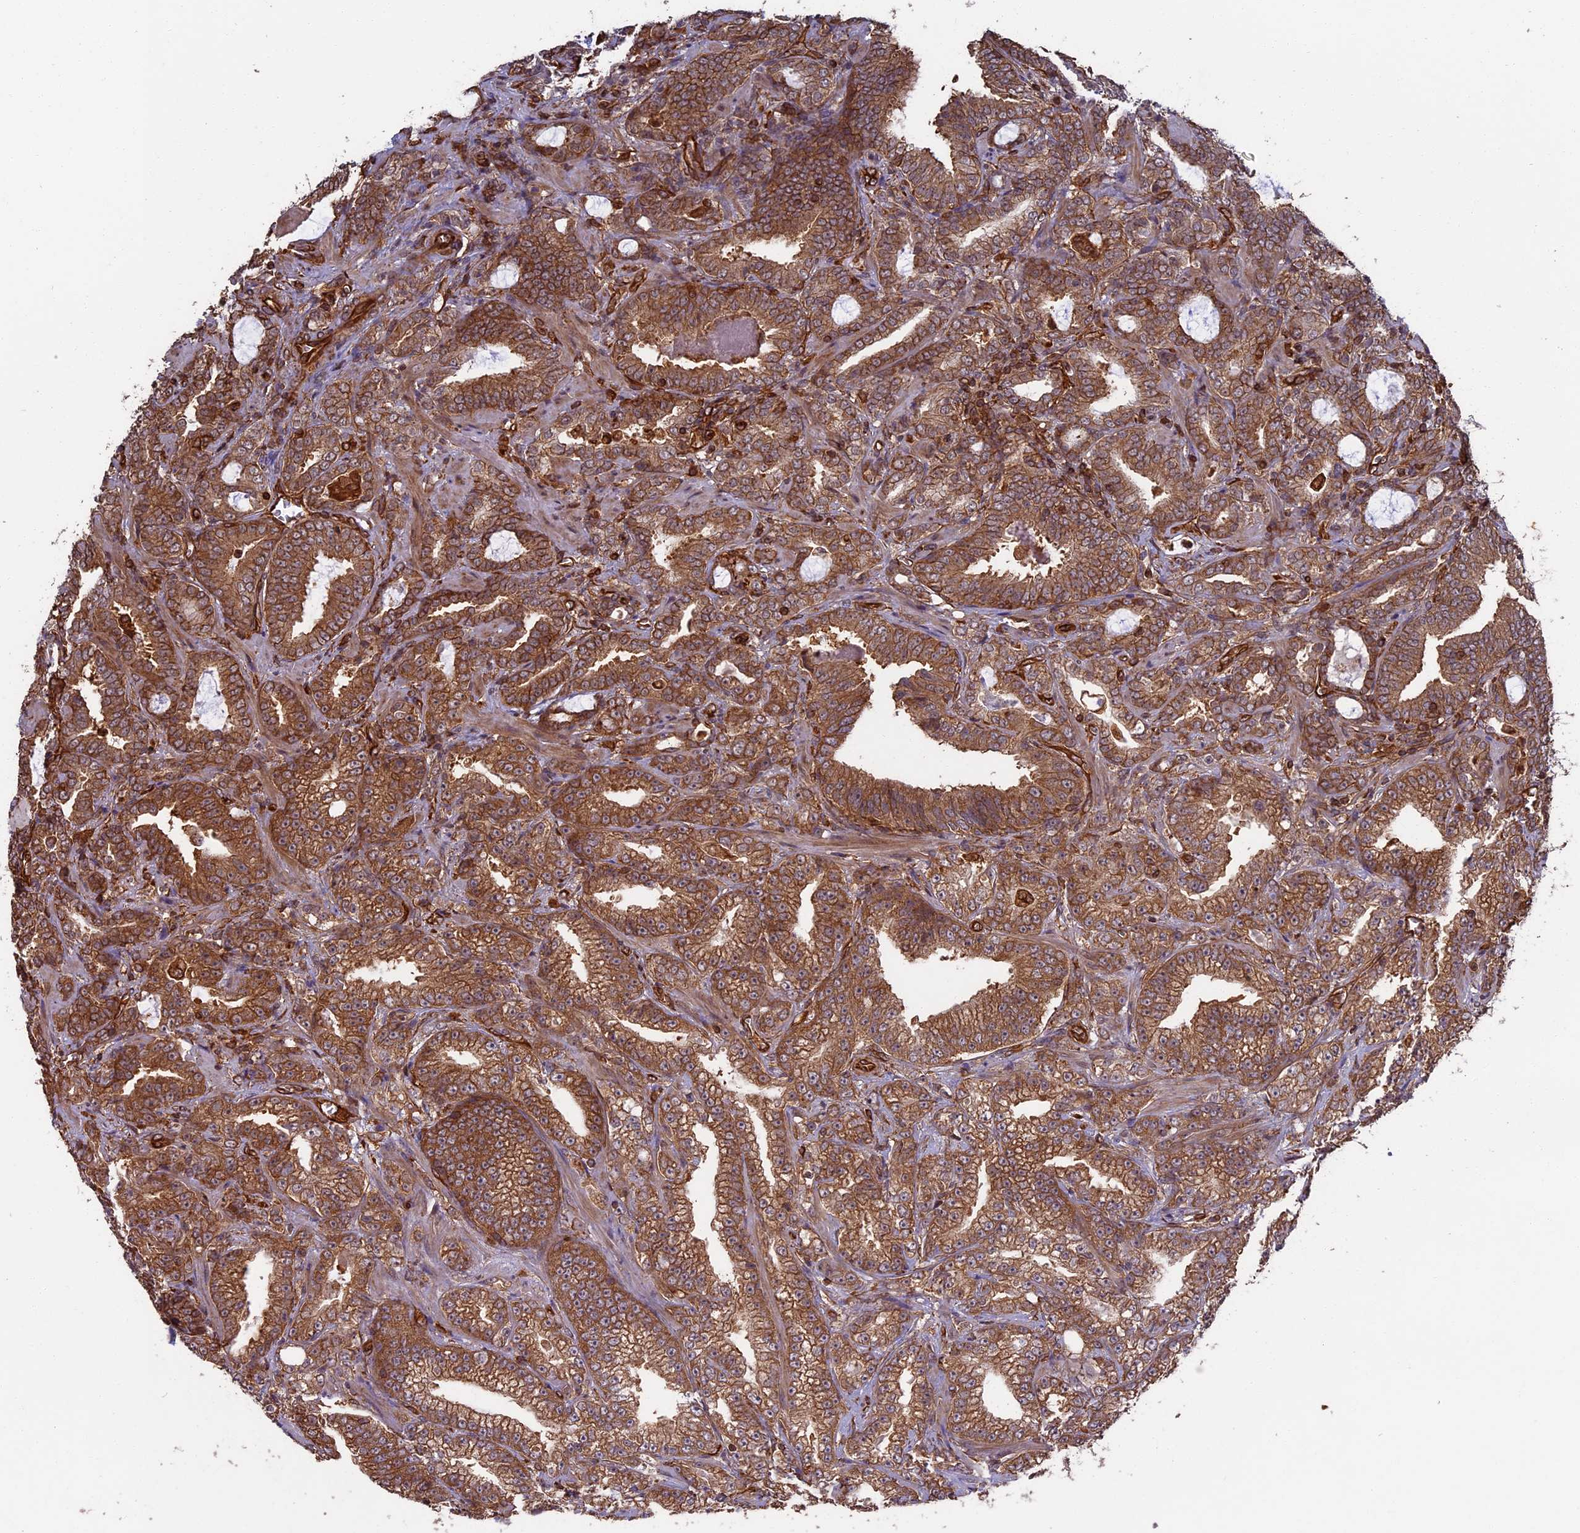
{"staining": {"intensity": "strong", "quantity": ">75%", "location": "cytoplasmic/membranous"}, "tissue": "prostate cancer", "cell_type": "Tumor cells", "image_type": "cancer", "snomed": [{"axis": "morphology", "description": "Adenocarcinoma, High grade"}, {"axis": "topography", "description": "Prostate and seminal vesicle, NOS"}], "caption": "IHC histopathology image of neoplastic tissue: prostate high-grade adenocarcinoma stained using IHC demonstrates high levels of strong protein expression localized specifically in the cytoplasmic/membranous of tumor cells, appearing as a cytoplasmic/membranous brown color.", "gene": "CCDC124", "patient": {"sex": "male", "age": 67}}